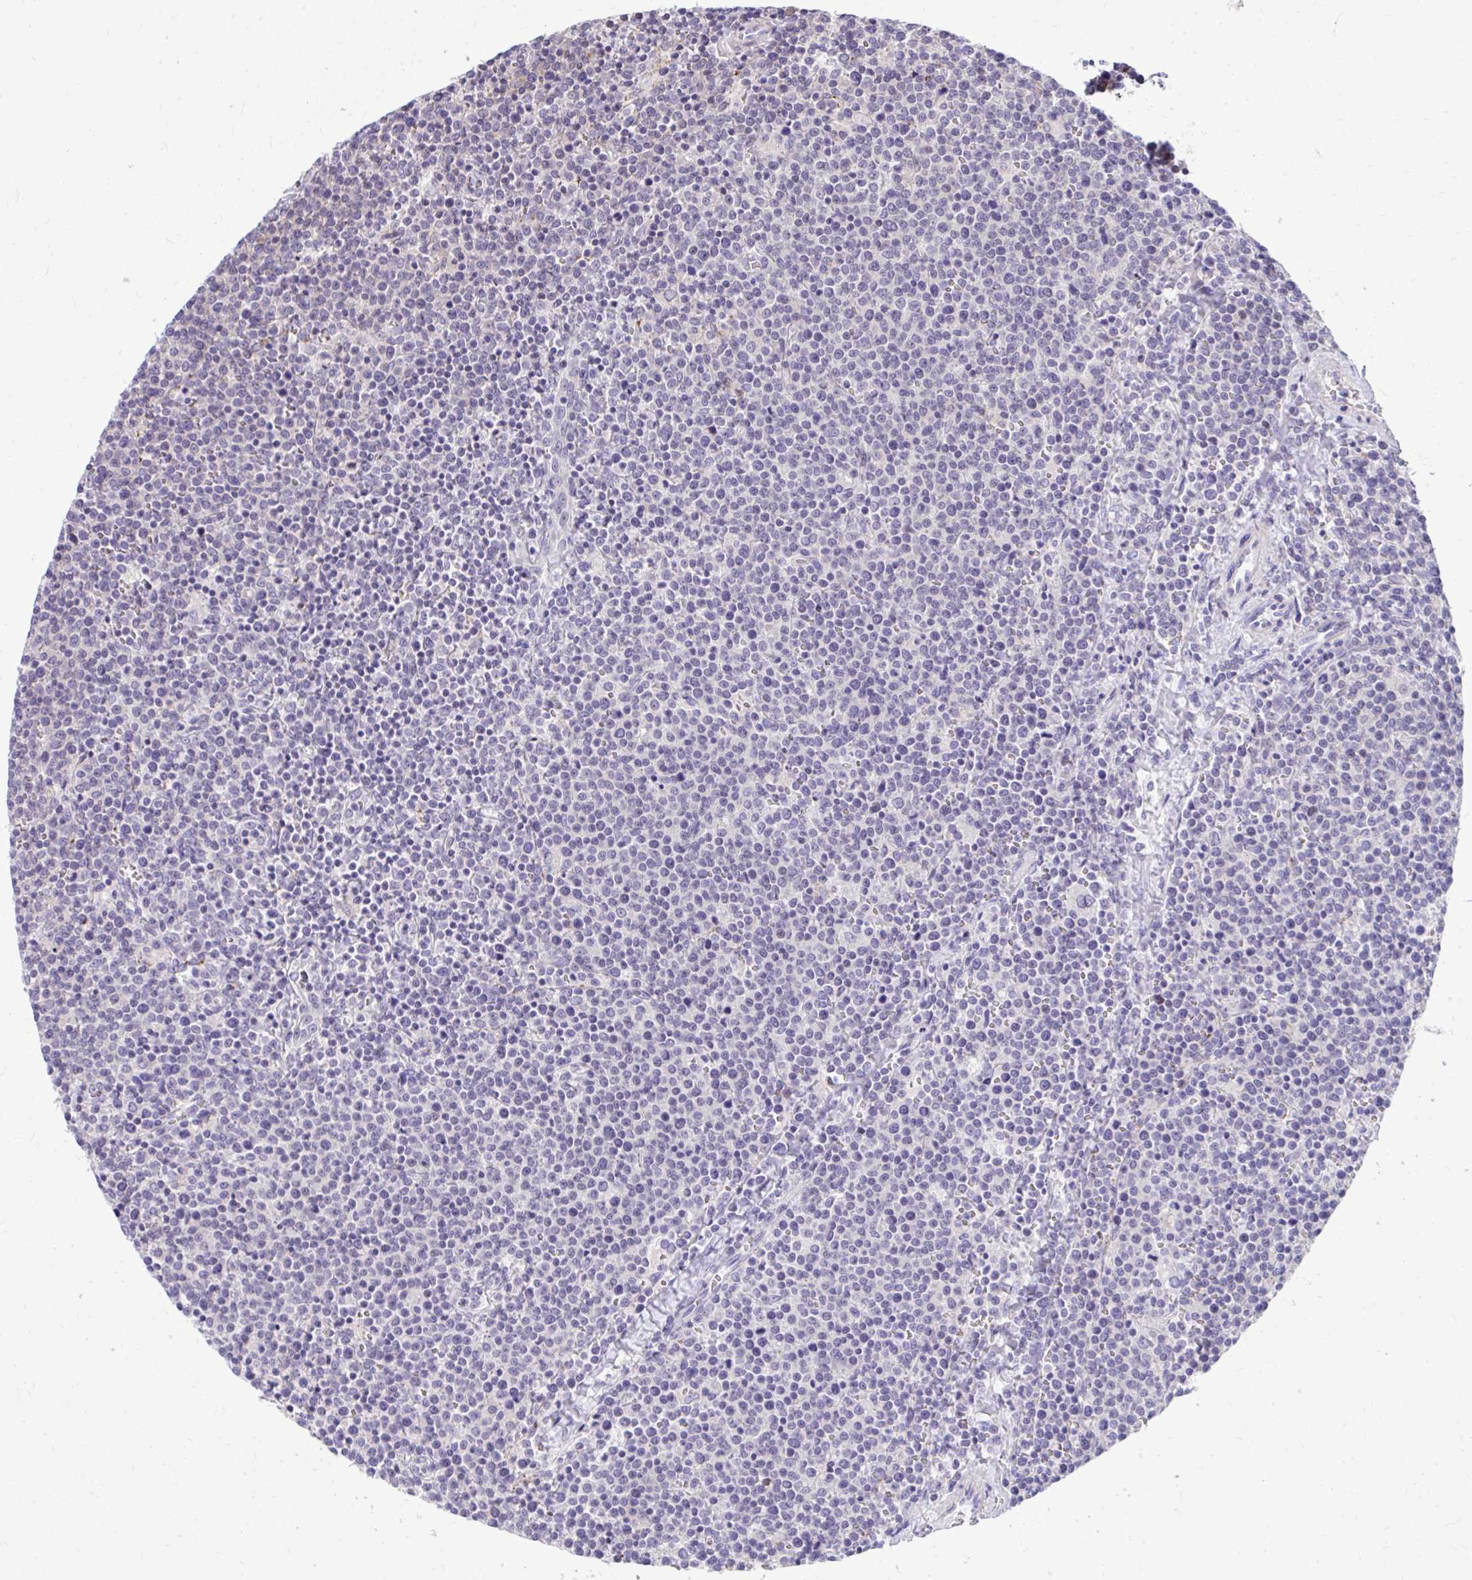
{"staining": {"intensity": "negative", "quantity": "none", "location": "none"}, "tissue": "lymphoma", "cell_type": "Tumor cells", "image_type": "cancer", "snomed": [{"axis": "morphology", "description": "Malignant lymphoma, non-Hodgkin's type, High grade"}, {"axis": "topography", "description": "Lymph node"}], "caption": "A histopathology image of human high-grade malignant lymphoma, non-Hodgkin's type is negative for staining in tumor cells.", "gene": "GRK4", "patient": {"sex": "male", "age": 61}}